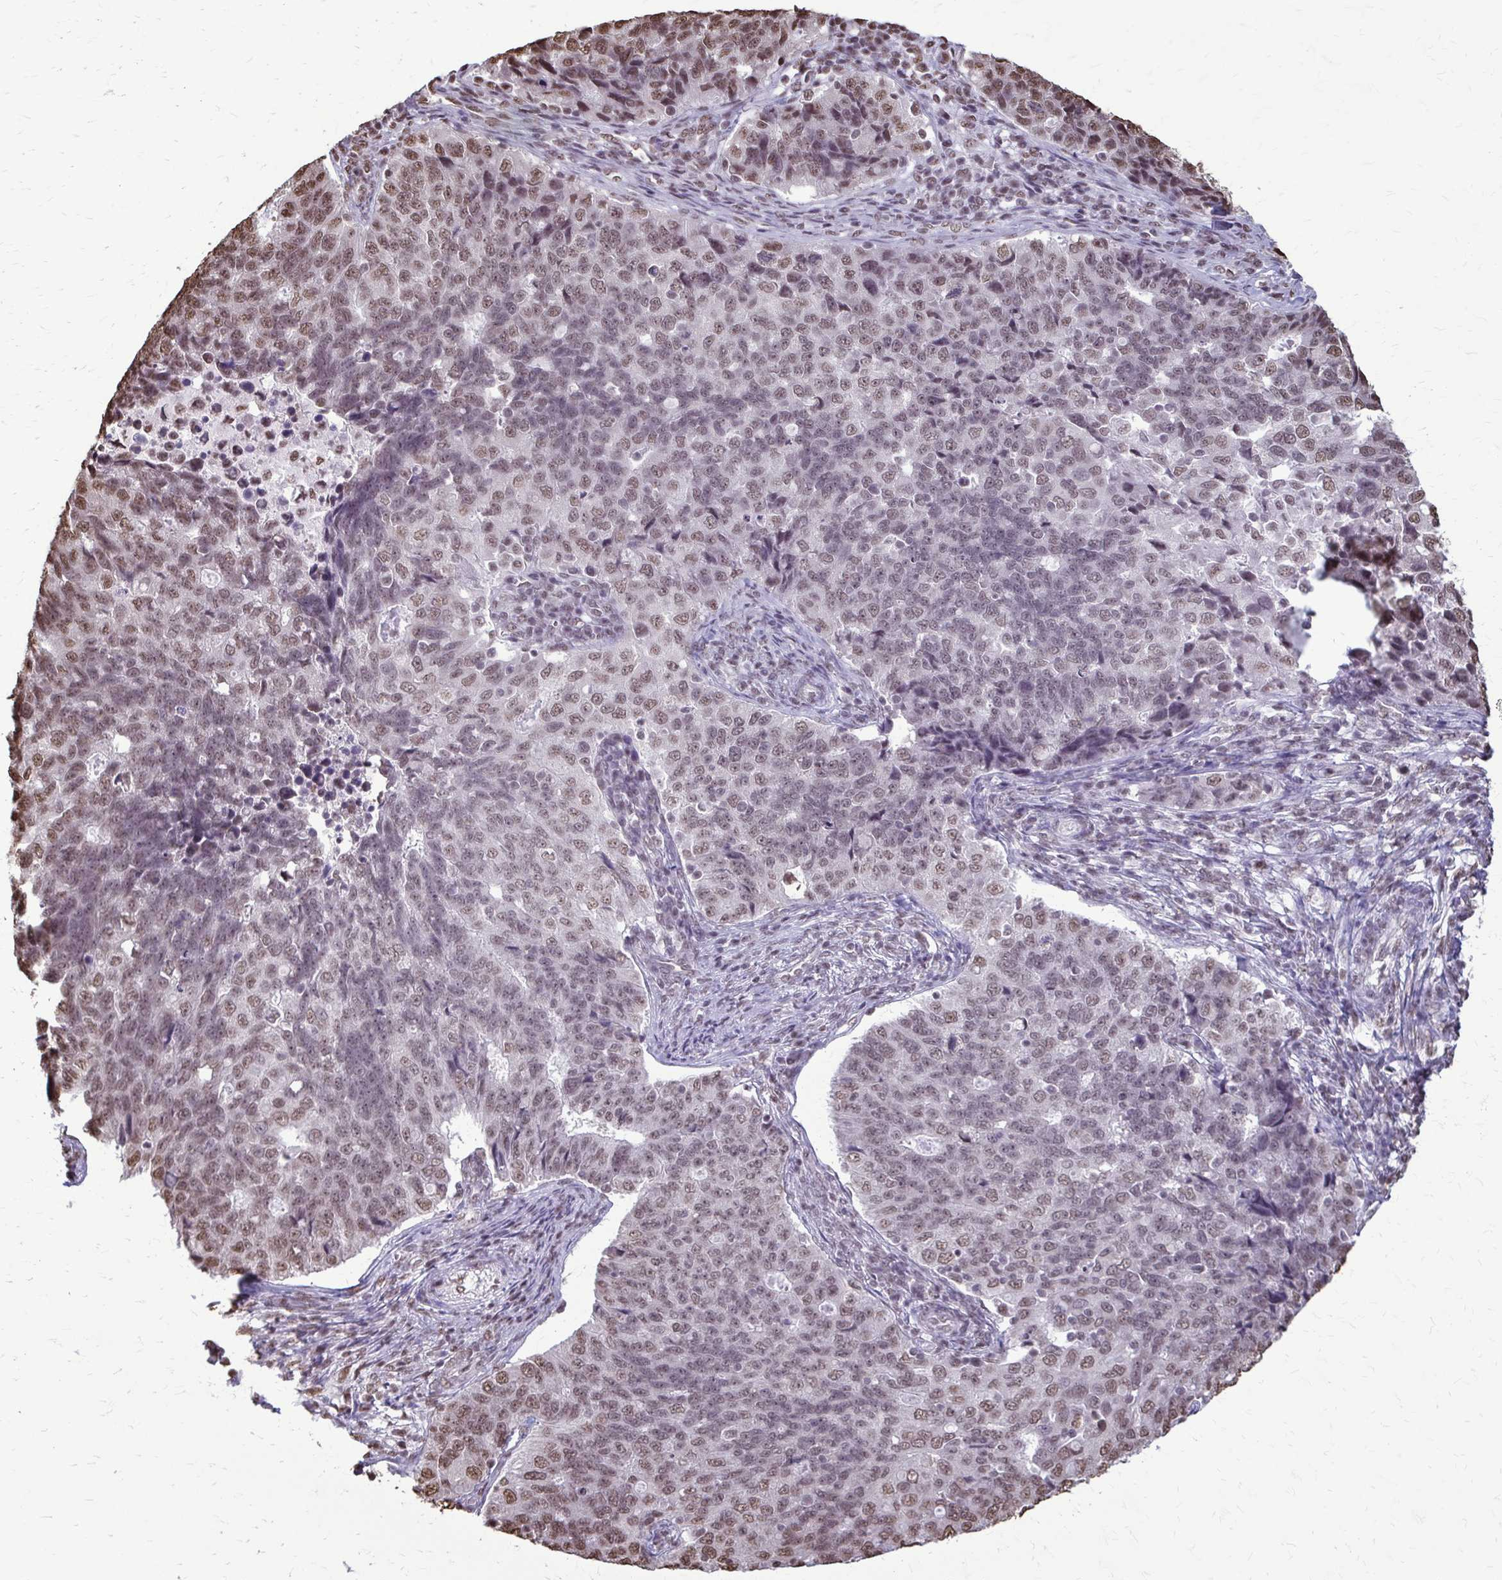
{"staining": {"intensity": "moderate", "quantity": "25%-75%", "location": "nuclear"}, "tissue": "endometrial cancer", "cell_type": "Tumor cells", "image_type": "cancer", "snomed": [{"axis": "morphology", "description": "Adenocarcinoma, NOS"}, {"axis": "topography", "description": "Endometrium"}], "caption": "The image shows staining of endometrial adenocarcinoma, revealing moderate nuclear protein staining (brown color) within tumor cells. (Brightfield microscopy of DAB IHC at high magnification).", "gene": "SNRPA", "patient": {"sex": "female", "age": 43}}